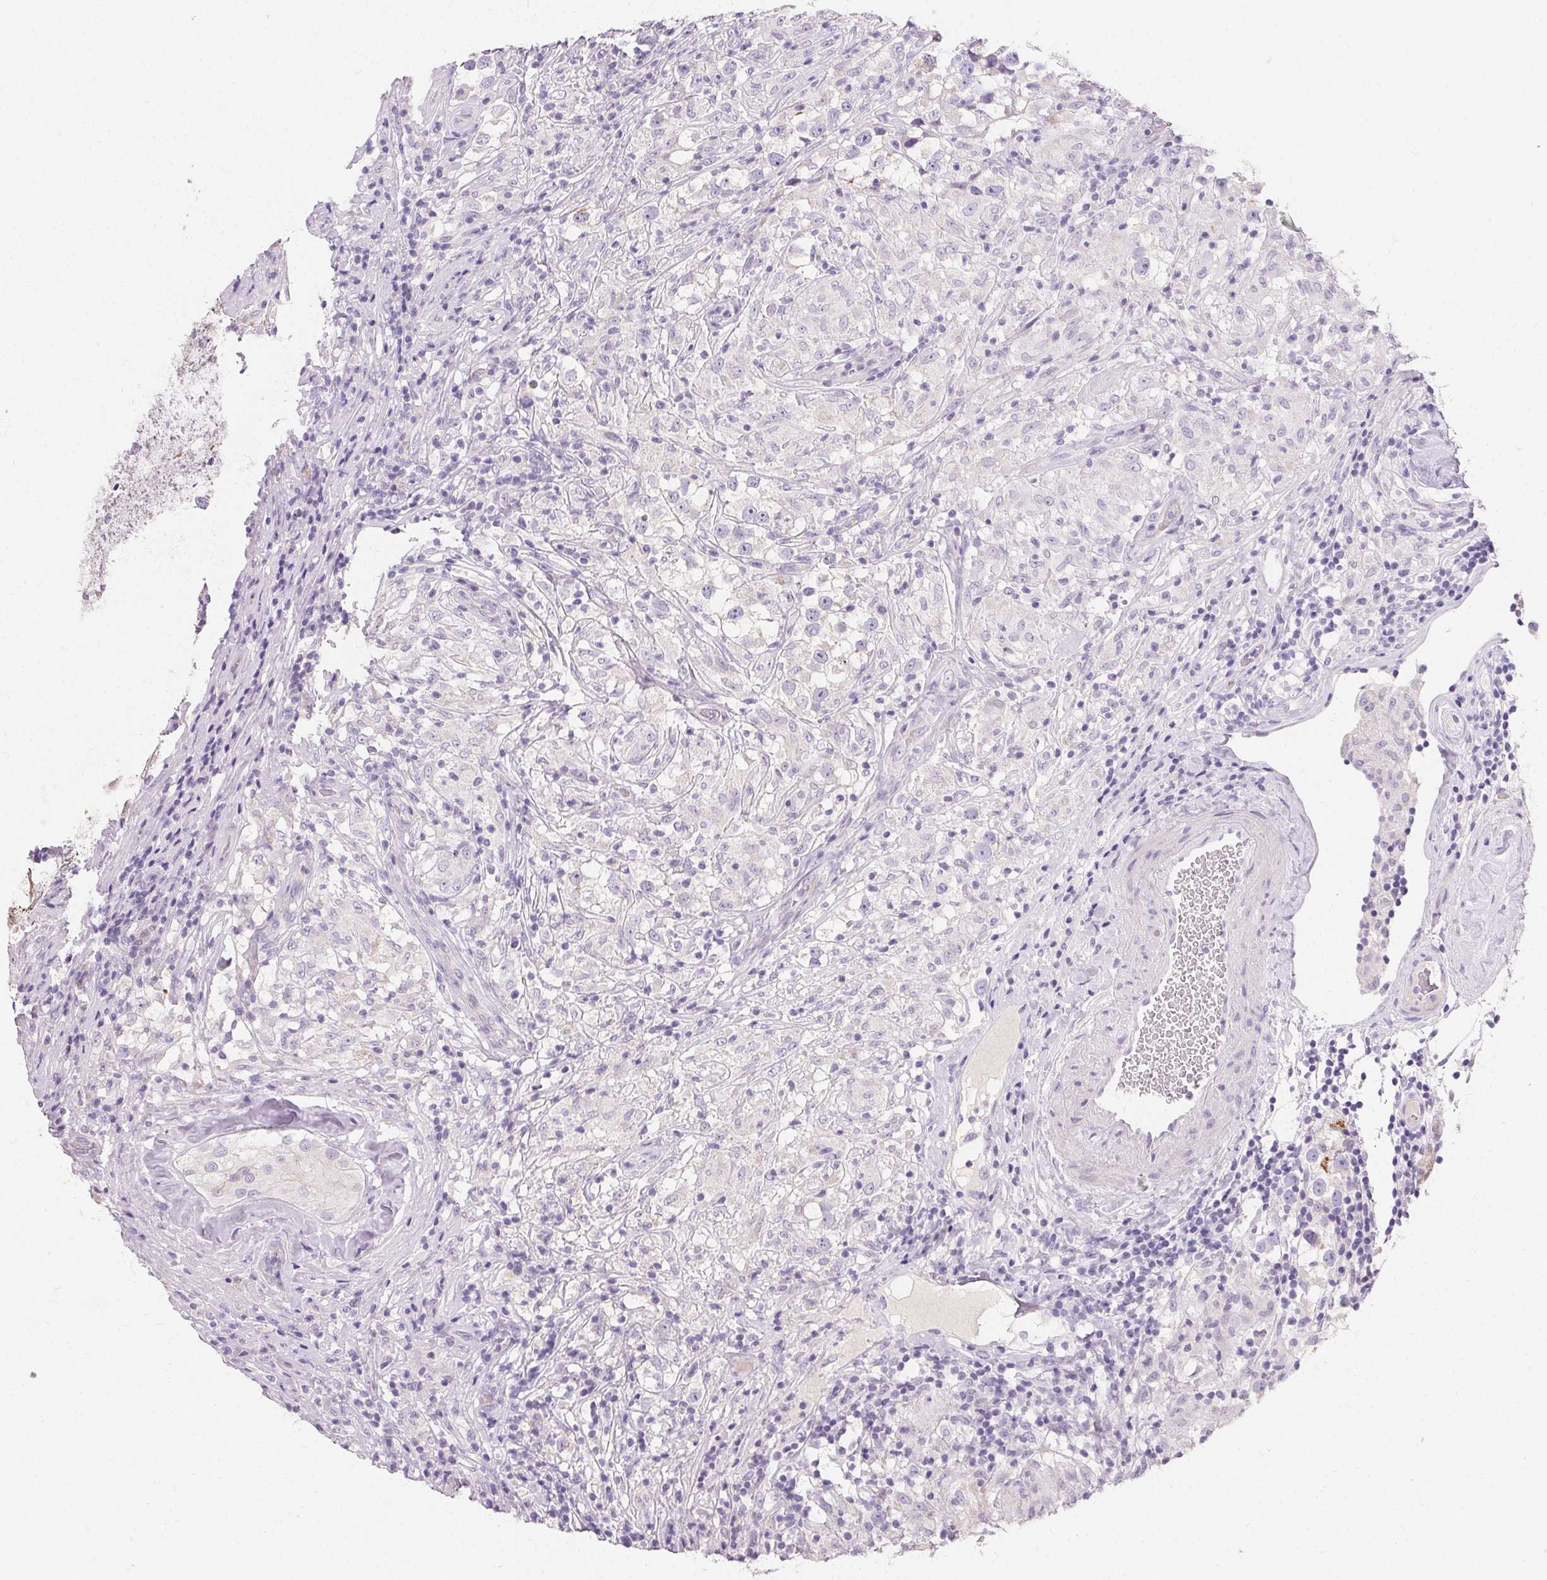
{"staining": {"intensity": "negative", "quantity": "none", "location": "none"}, "tissue": "testis cancer", "cell_type": "Tumor cells", "image_type": "cancer", "snomed": [{"axis": "morphology", "description": "Seminoma, NOS"}, {"axis": "topography", "description": "Testis"}], "caption": "IHC photomicrograph of human seminoma (testis) stained for a protein (brown), which displays no staining in tumor cells.", "gene": "TRIP13", "patient": {"sex": "male", "age": 46}}